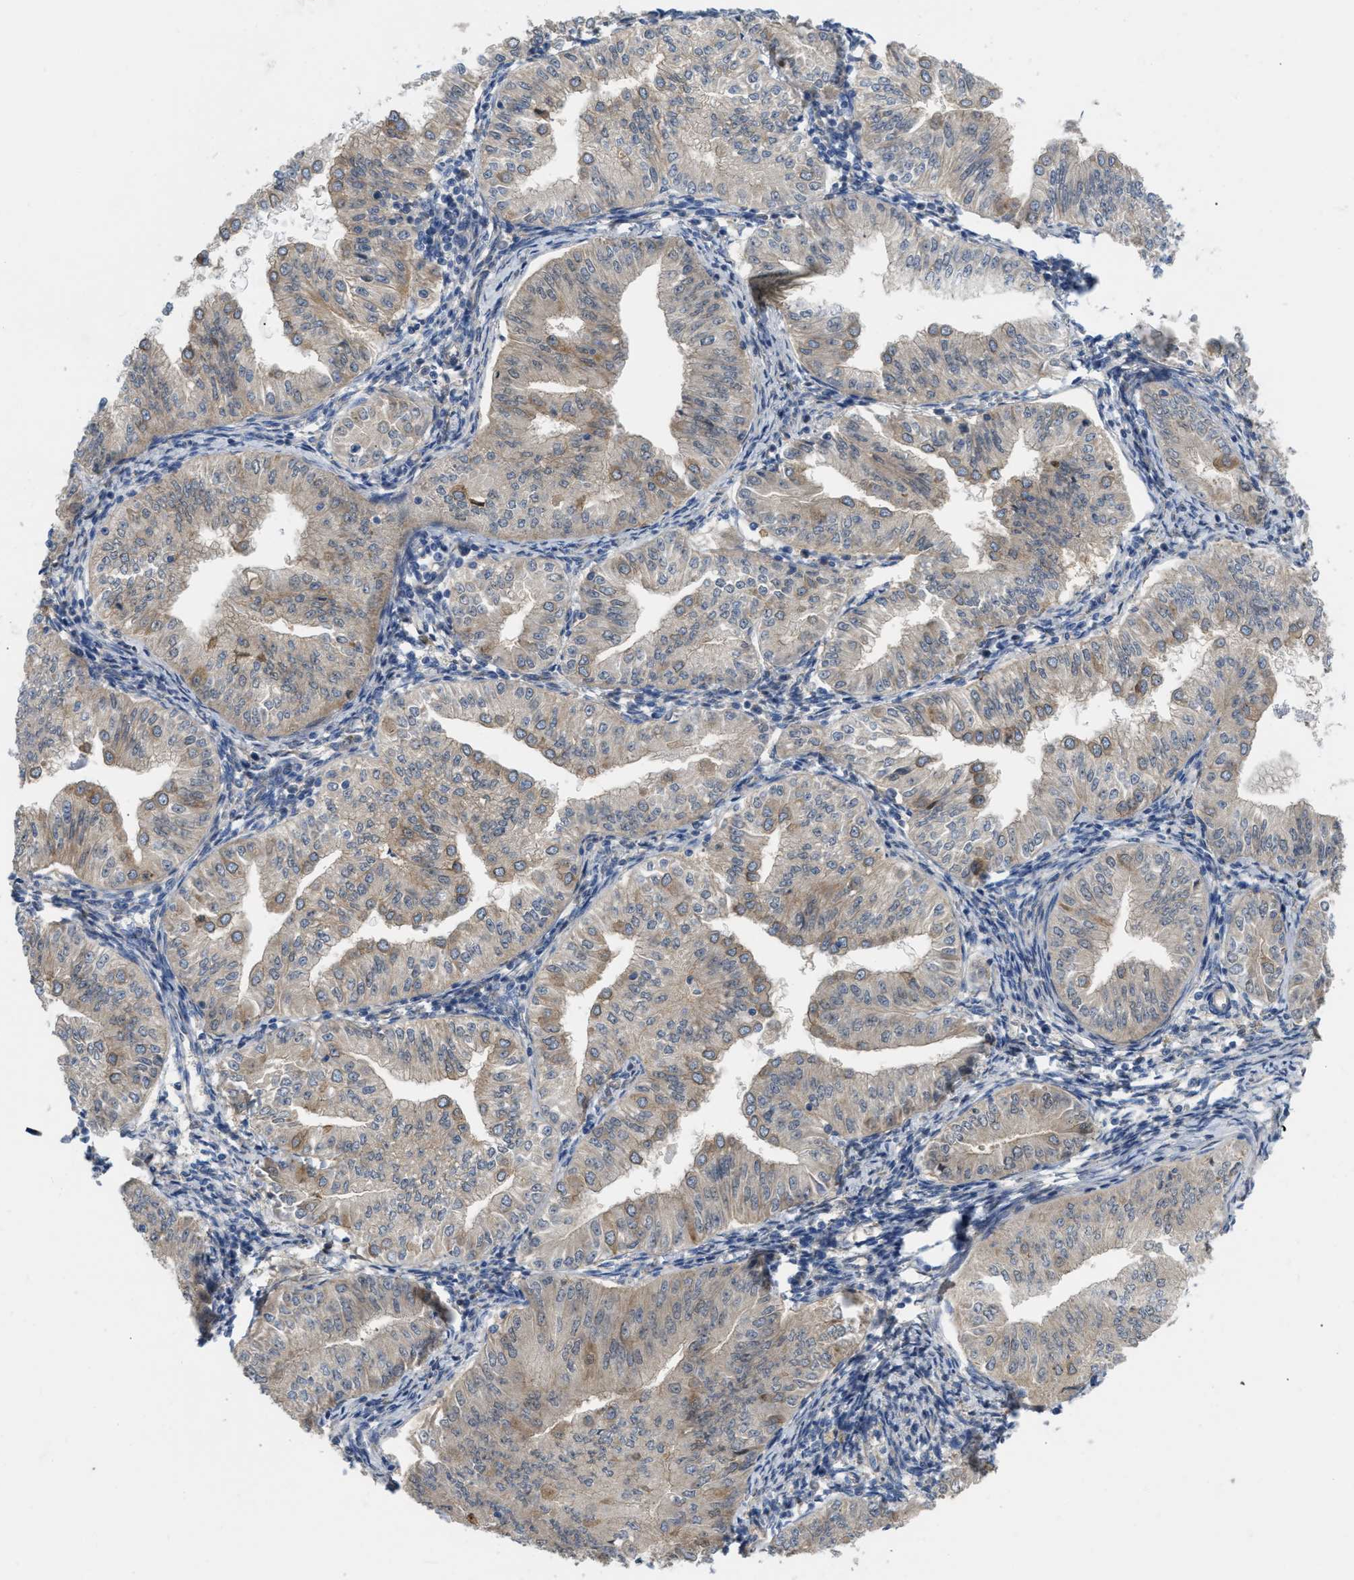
{"staining": {"intensity": "weak", "quantity": "<25%", "location": "cytoplasmic/membranous"}, "tissue": "endometrial cancer", "cell_type": "Tumor cells", "image_type": "cancer", "snomed": [{"axis": "morphology", "description": "Normal tissue, NOS"}, {"axis": "morphology", "description": "Adenocarcinoma, NOS"}, {"axis": "topography", "description": "Endometrium"}], "caption": "Tumor cells show no significant protein expression in endometrial cancer.", "gene": "DHX58", "patient": {"sex": "female", "age": 53}}